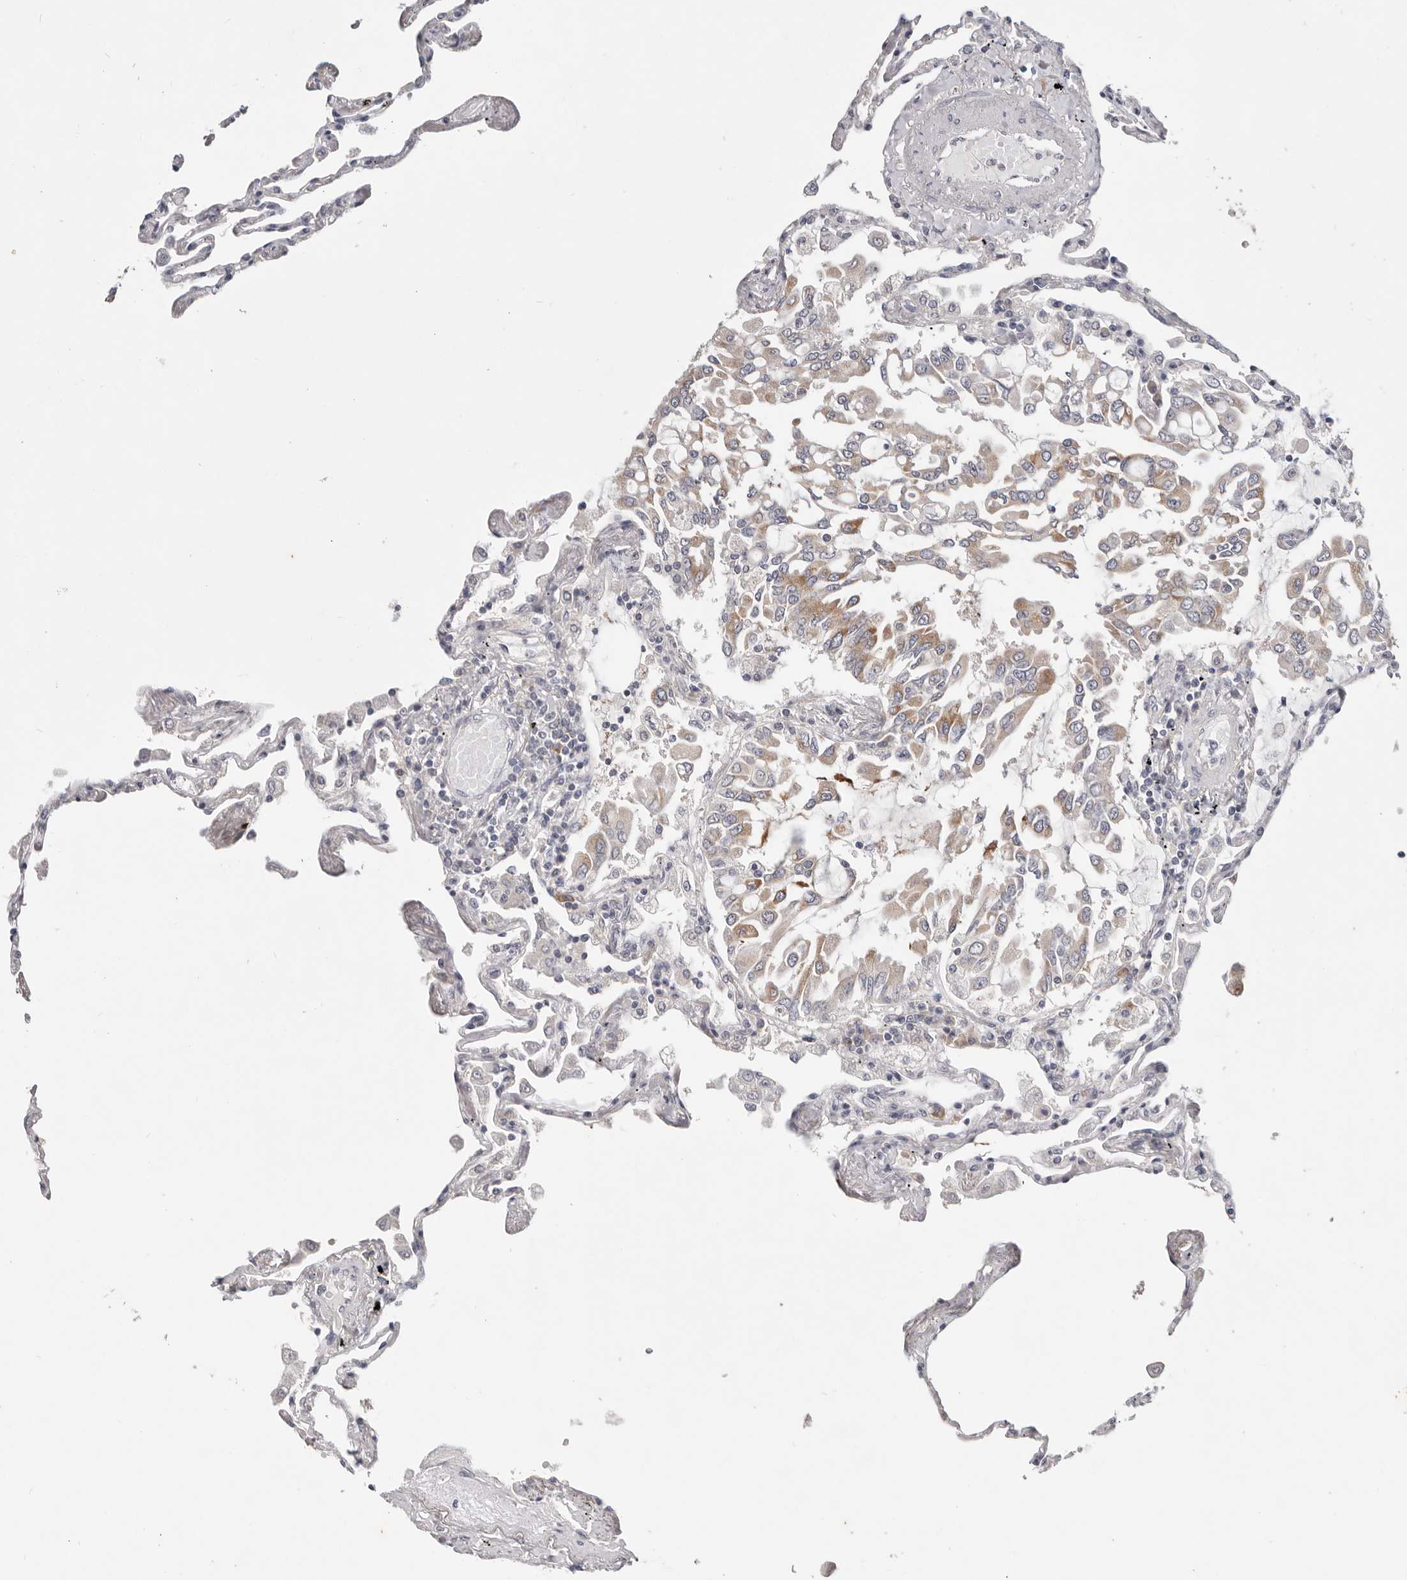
{"staining": {"intensity": "weak", "quantity": "<25%", "location": "cytoplasmic/membranous"}, "tissue": "lung", "cell_type": "Alveolar cells", "image_type": "normal", "snomed": [{"axis": "morphology", "description": "Normal tissue, NOS"}, {"axis": "topography", "description": "Lung"}], "caption": "DAB (3,3'-diaminobenzidine) immunohistochemical staining of normal human lung demonstrates no significant expression in alveolar cells.", "gene": "WDR77", "patient": {"sex": "female", "age": 67}}